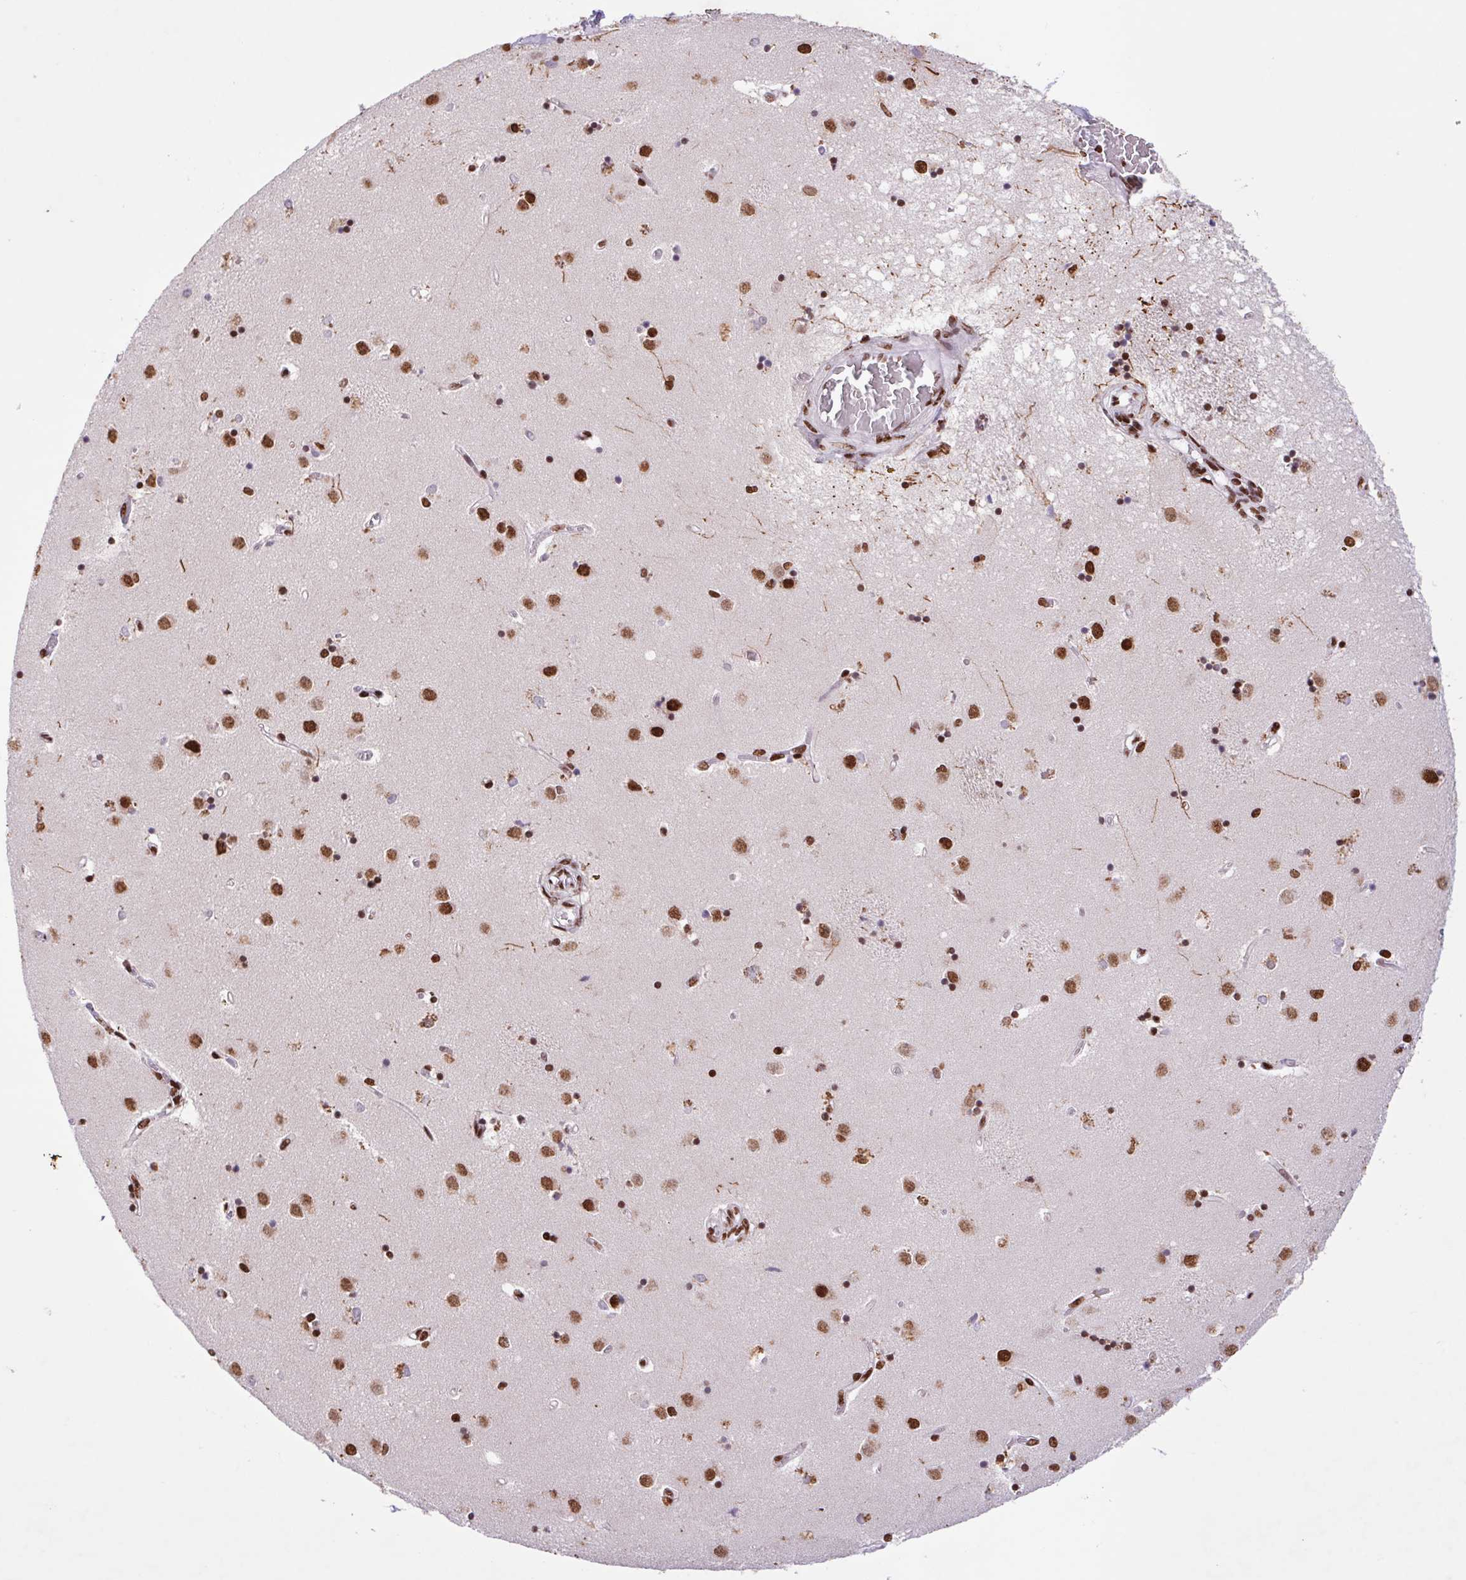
{"staining": {"intensity": "strong", "quantity": ">75%", "location": "nuclear"}, "tissue": "caudate", "cell_type": "Glial cells", "image_type": "normal", "snomed": [{"axis": "morphology", "description": "Normal tissue, NOS"}, {"axis": "topography", "description": "Lateral ventricle wall"}], "caption": "Human caudate stained with a protein marker demonstrates strong staining in glial cells.", "gene": "LDLRAD4", "patient": {"sex": "male", "age": 54}}